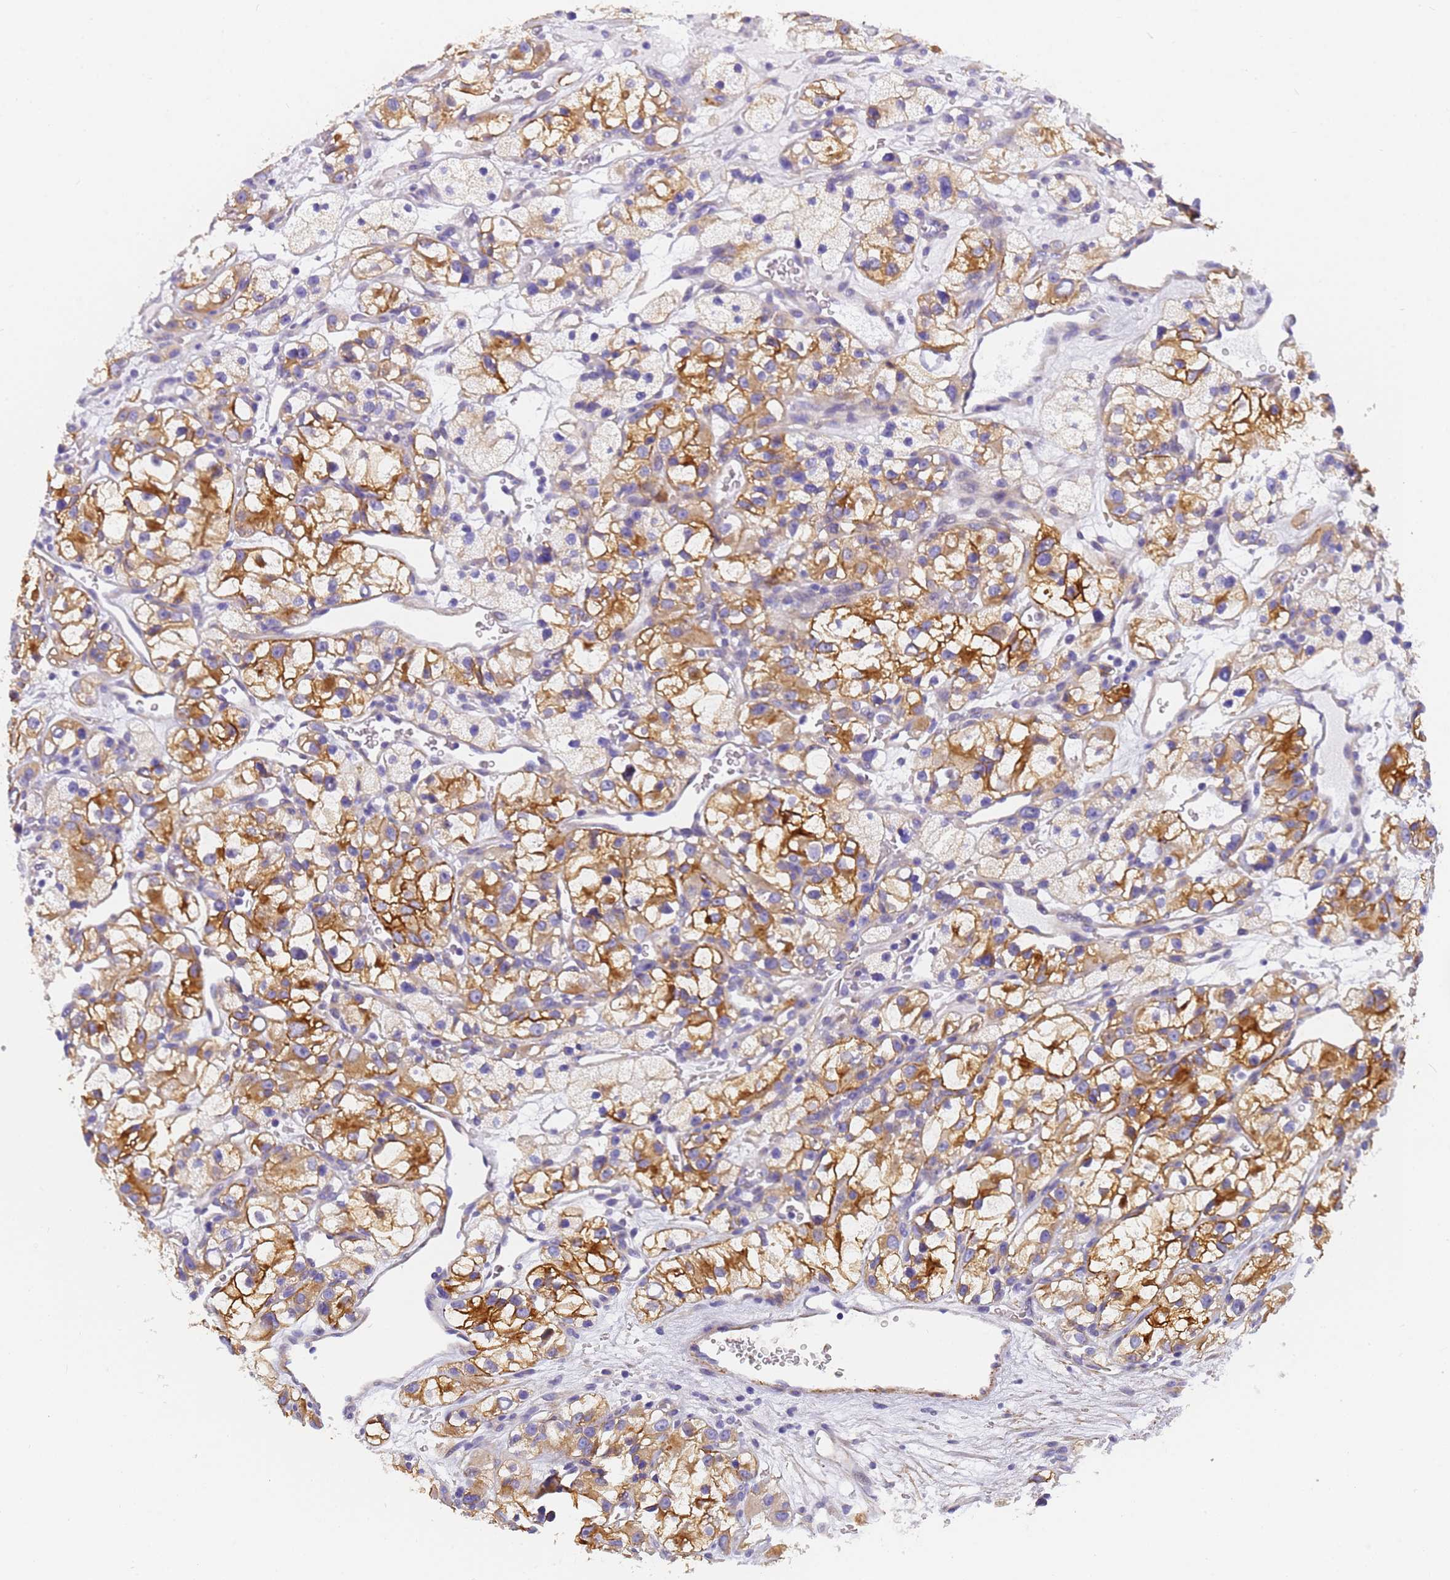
{"staining": {"intensity": "moderate", "quantity": ">75%", "location": "cytoplasmic/membranous"}, "tissue": "renal cancer", "cell_type": "Tumor cells", "image_type": "cancer", "snomed": [{"axis": "morphology", "description": "Adenocarcinoma, NOS"}, {"axis": "topography", "description": "Kidney"}], "caption": "A brown stain highlights moderate cytoplasmic/membranous positivity of a protein in human renal cancer tumor cells.", "gene": "MVB12A", "patient": {"sex": "female", "age": 57}}